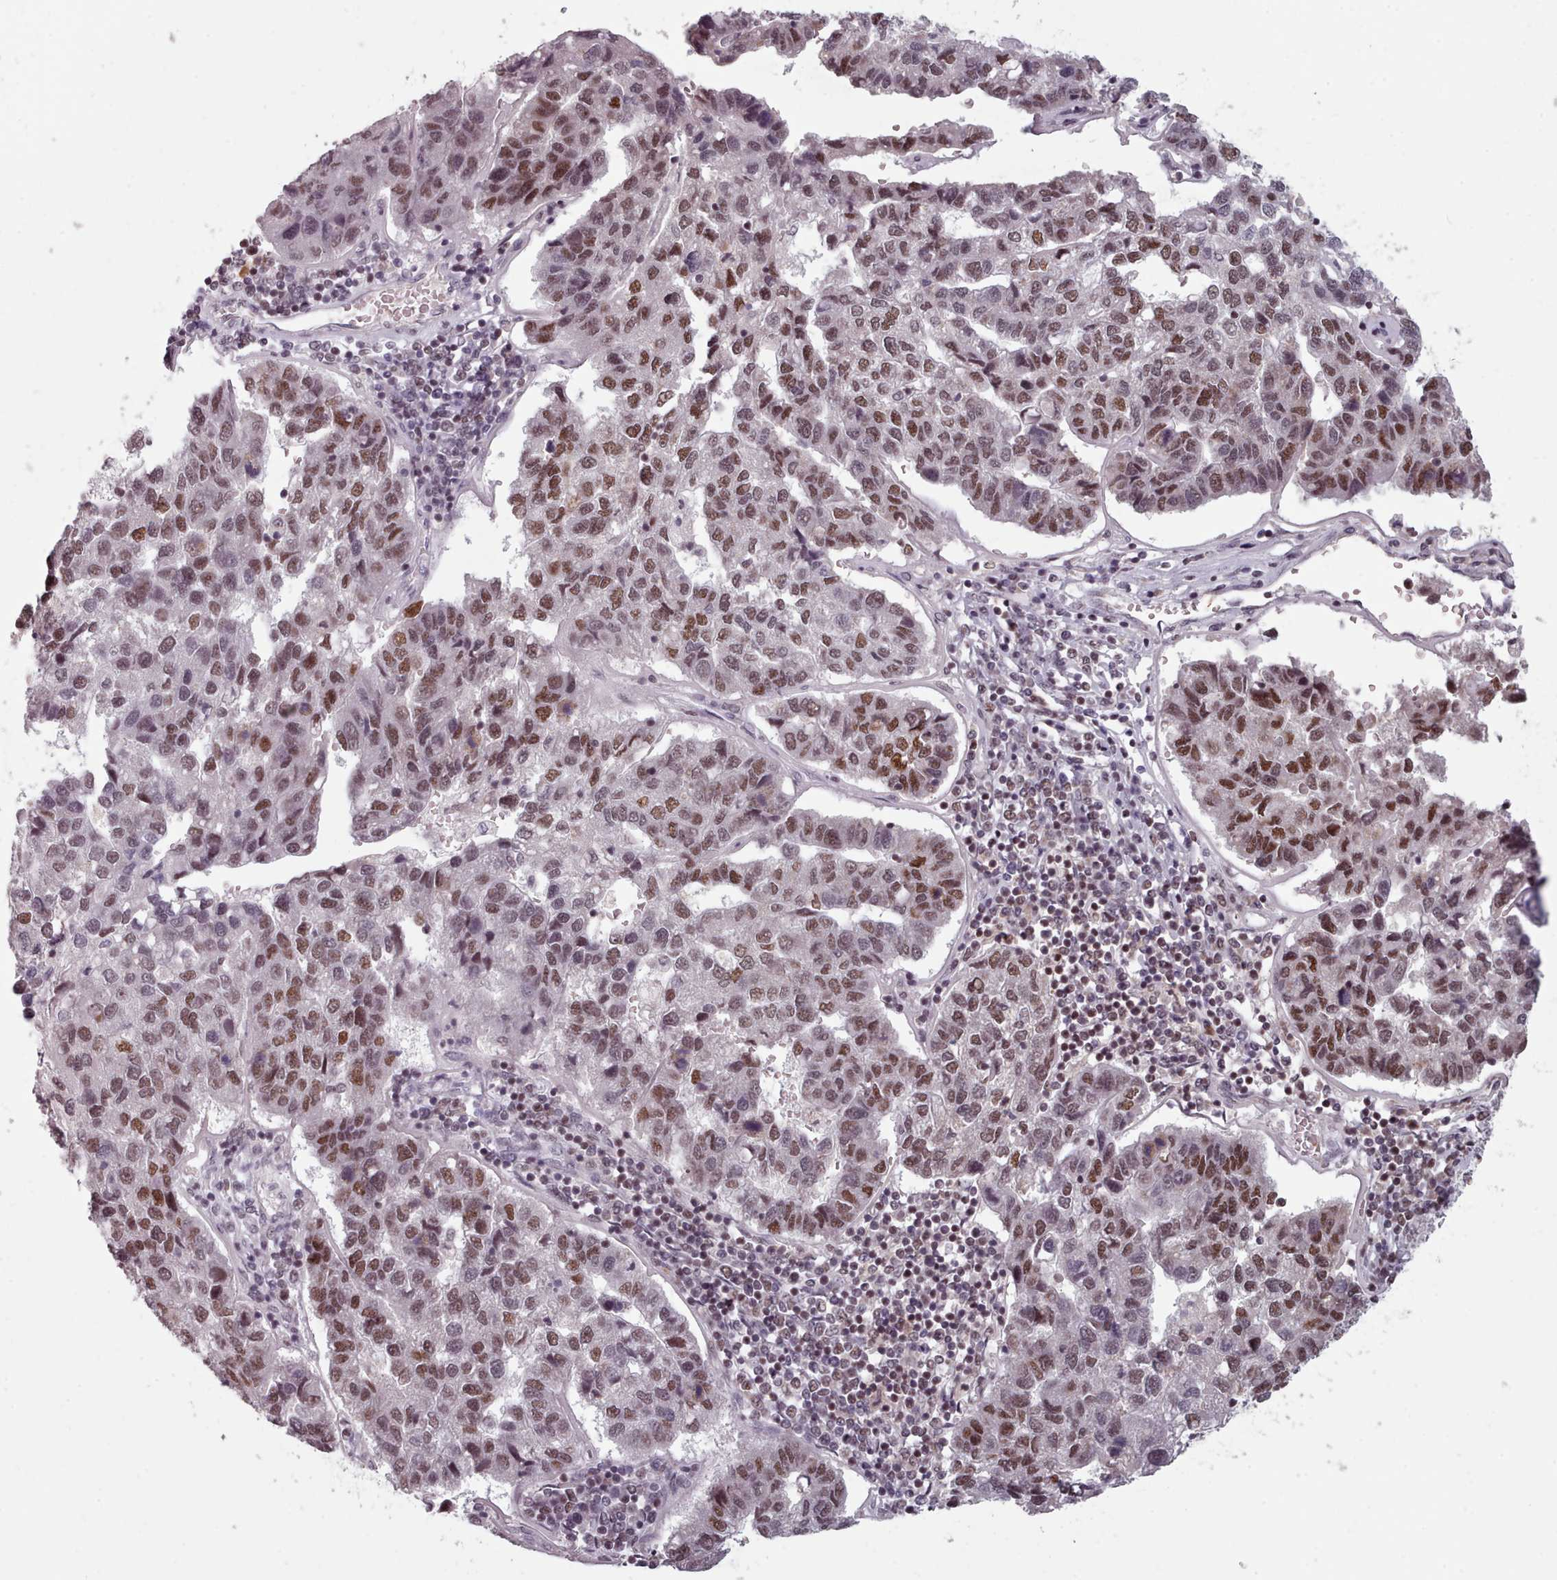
{"staining": {"intensity": "moderate", "quantity": ">75%", "location": "nuclear"}, "tissue": "pancreatic cancer", "cell_type": "Tumor cells", "image_type": "cancer", "snomed": [{"axis": "morphology", "description": "Adenocarcinoma, NOS"}, {"axis": "topography", "description": "Pancreas"}], "caption": "The histopathology image shows immunohistochemical staining of pancreatic cancer (adenocarcinoma). There is moderate nuclear expression is appreciated in approximately >75% of tumor cells.", "gene": "SRSF9", "patient": {"sex": "female", "age": 61}}